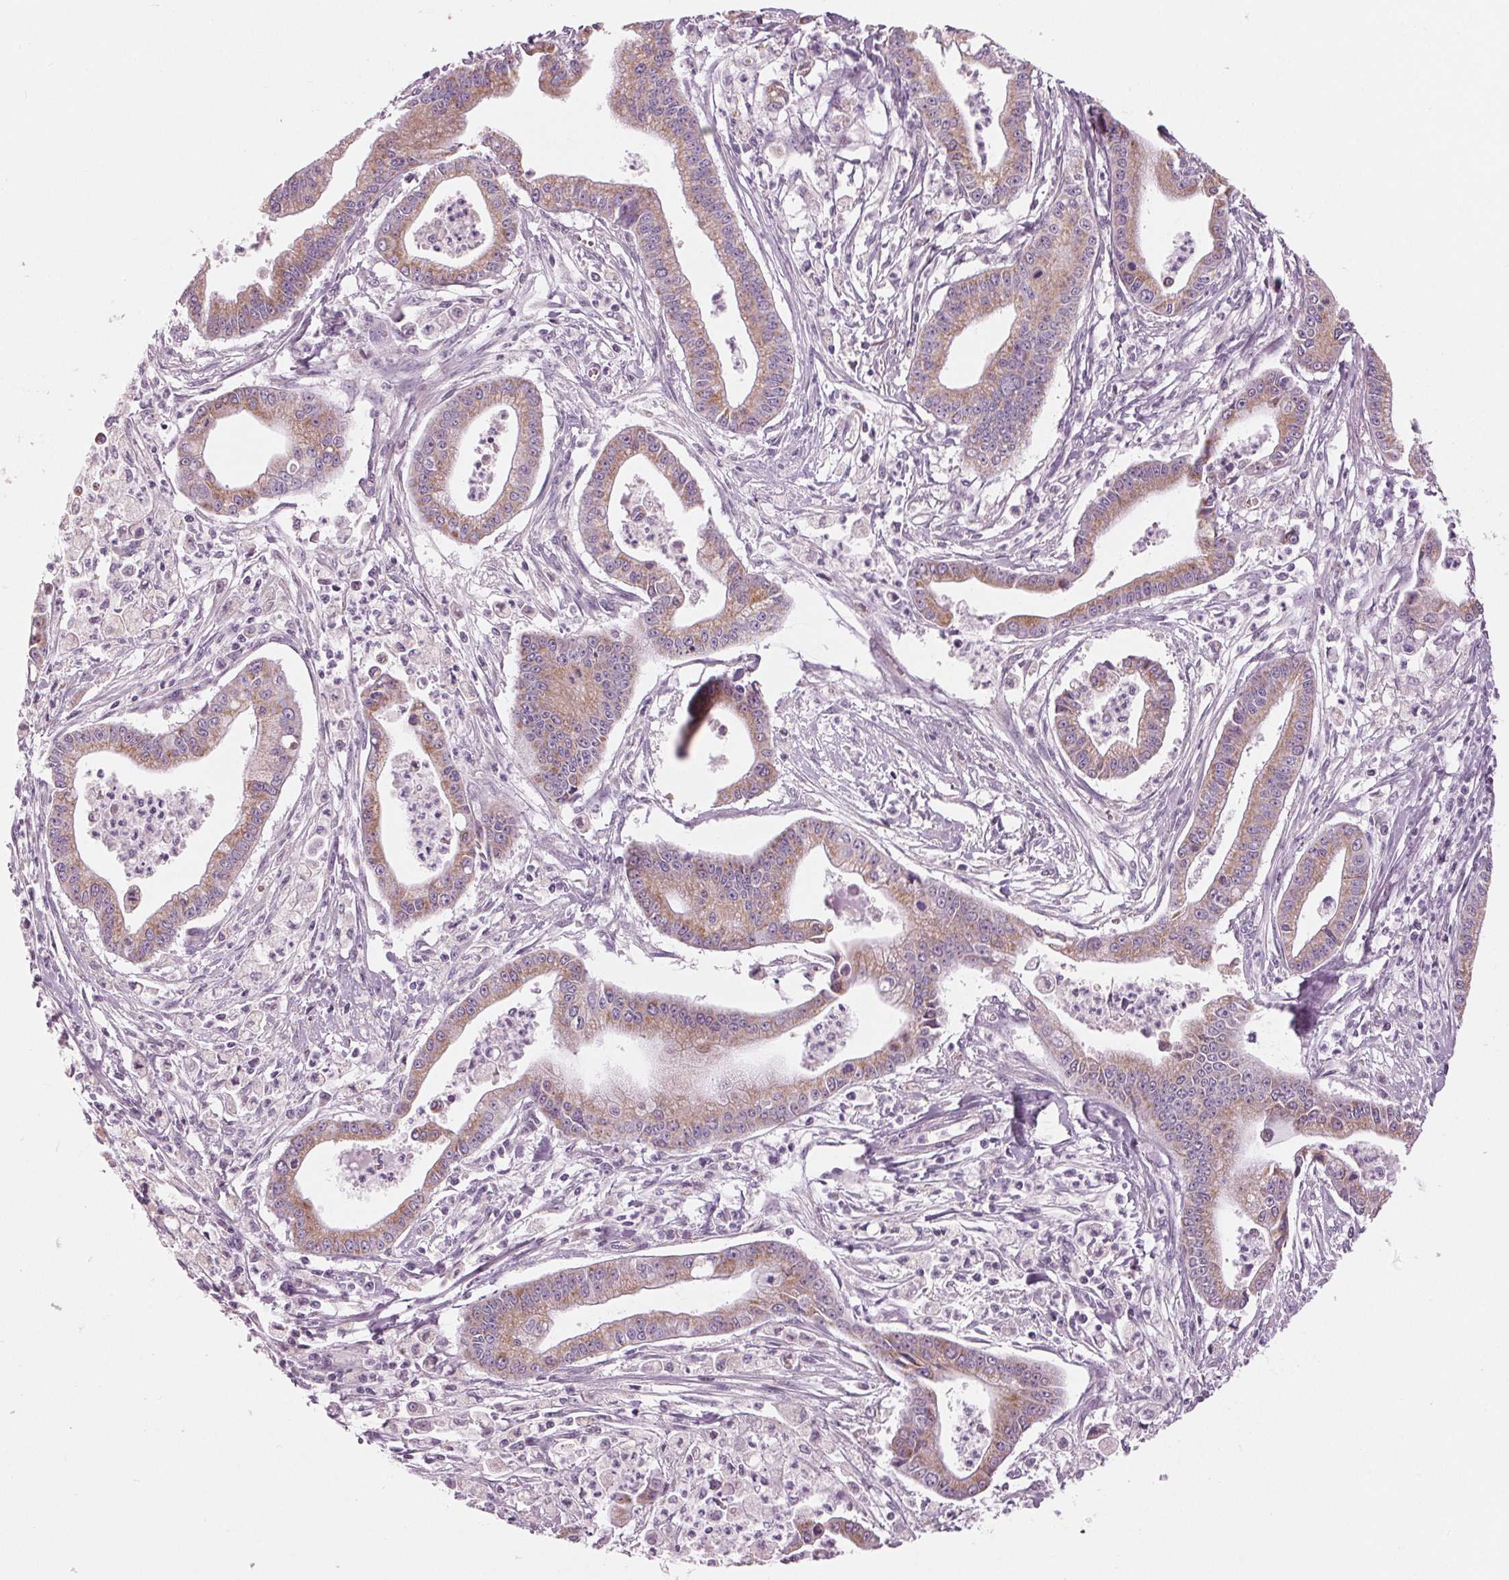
{"staining": {"intensity": "moderate", "quantity": "25%-75%", "location": "cytoplasmic/membranous"}, "tissue": "pancreatic cancer", "cell_type": "Tumor cells", "image_type": "cancer", "snomed": [{"axis": "morphology", "description": "Adenocarcinoma, NOS"}, {"axis": "topography", "description": "Pancreas"}], "caption": "An IHC histopathology image of tumor tissue is shown. Protein staining in brown highlights moderate cytoplasmic/membranous positivity in pancreatic adenocarcinoma within tumor cells.", "gene": "SAMD4A", "patient": {"sex": "female", "age": 65}}